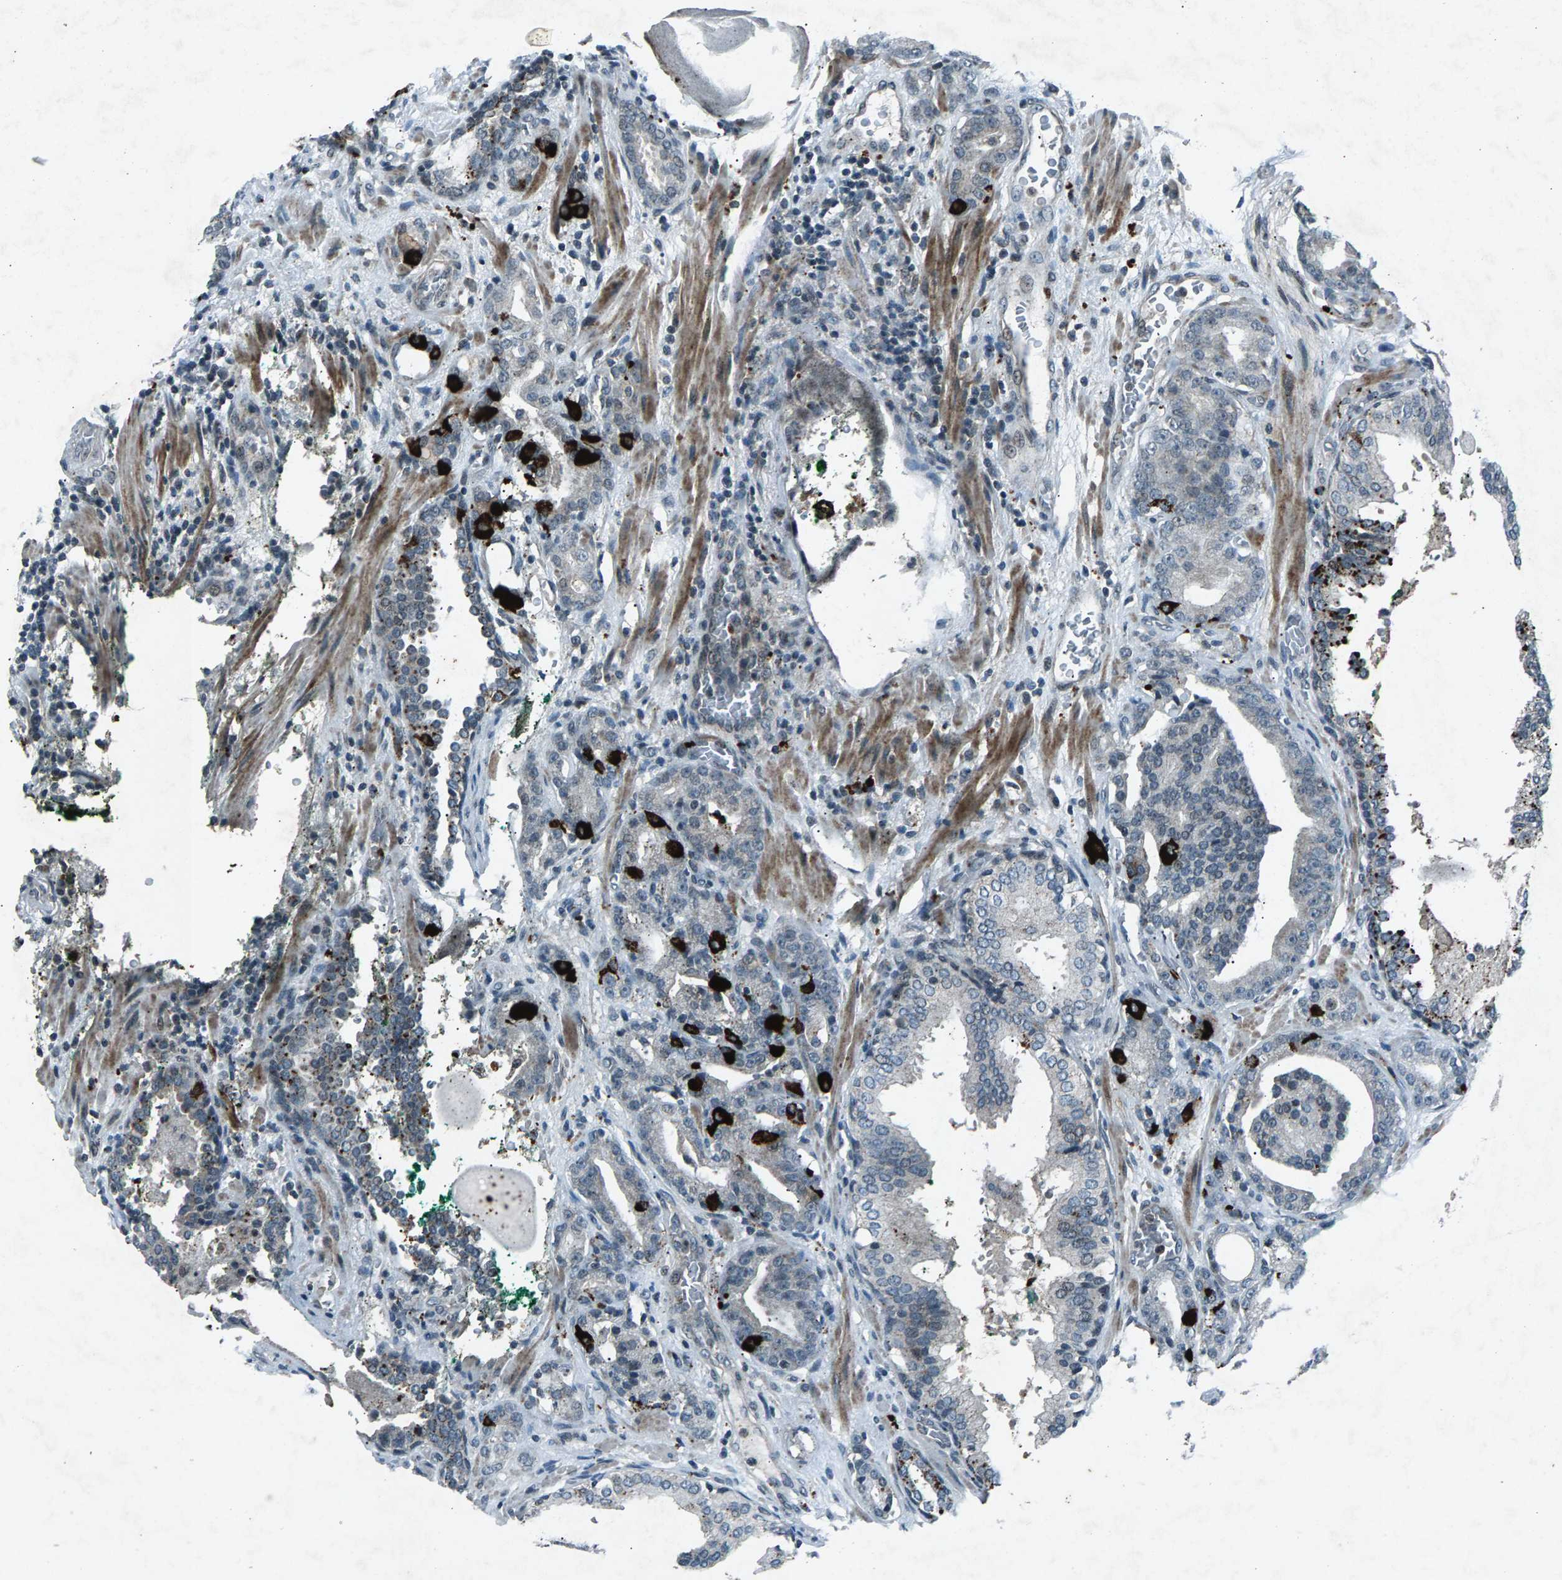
{"staining": {"intensity": "strong", "quantity": "<25%", "location": "cytoplasmic/membranous"}, "tissue": "prostate cancer", "cell_type": "Tumor cells", "image_type": "cancer", "snomed": [{"axis": "morphology", "description": "Adenocarcinoma, Low grade"}, {"axis": "topography", "description": "Prostate"}], "caption": "Prostate cancer stained for a protein (brown) reveals strong cytoplasmic/membranous positive staining in approximately <25% of tumor cells.", "gene": "ZPR1", "patient": {"sex": "male", "age": 63}}